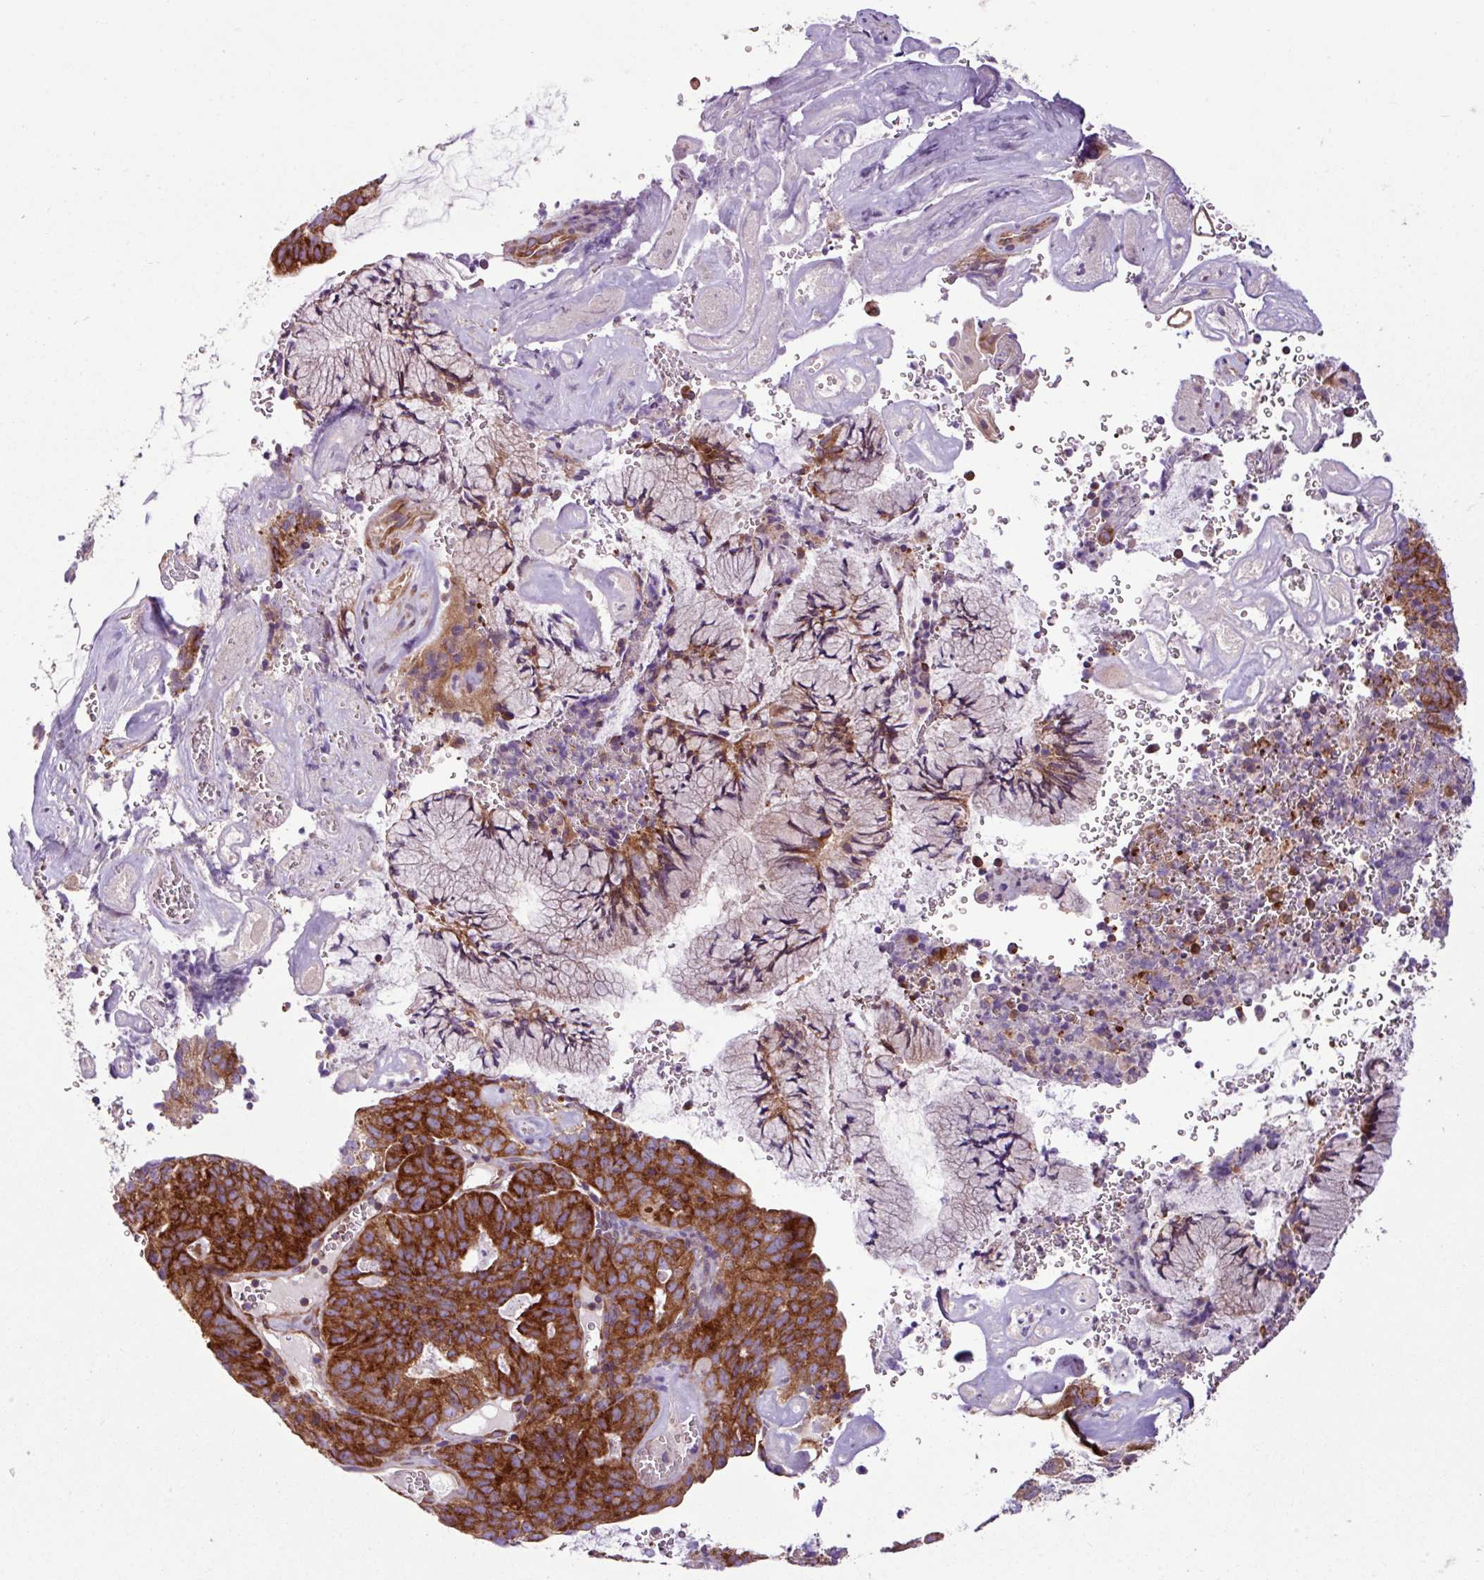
{"staining": {"intensity": "strong", "quantity": ">75%", "location": "cytoplasmic/membranous"}, "tissue": "cervical cancer", "cell_type": "Tumor cells", "image_type": "cancer", "snomed": [{"axis": "morphology", "description": "Adenocarcinoma, NOS"}, {"axis": "topography", "description": "Cervix"}], "caption": "The histopathology image shows immunohistochemical staining of cervical cancer. There is strong cytoplasmic/membranous positivity is present in approximately >75% of tumor cells. (IHC, brightfield microscopy, high magnification).", "gene": "MROH2A", "patient": {"sex": "female", "age": 38}}